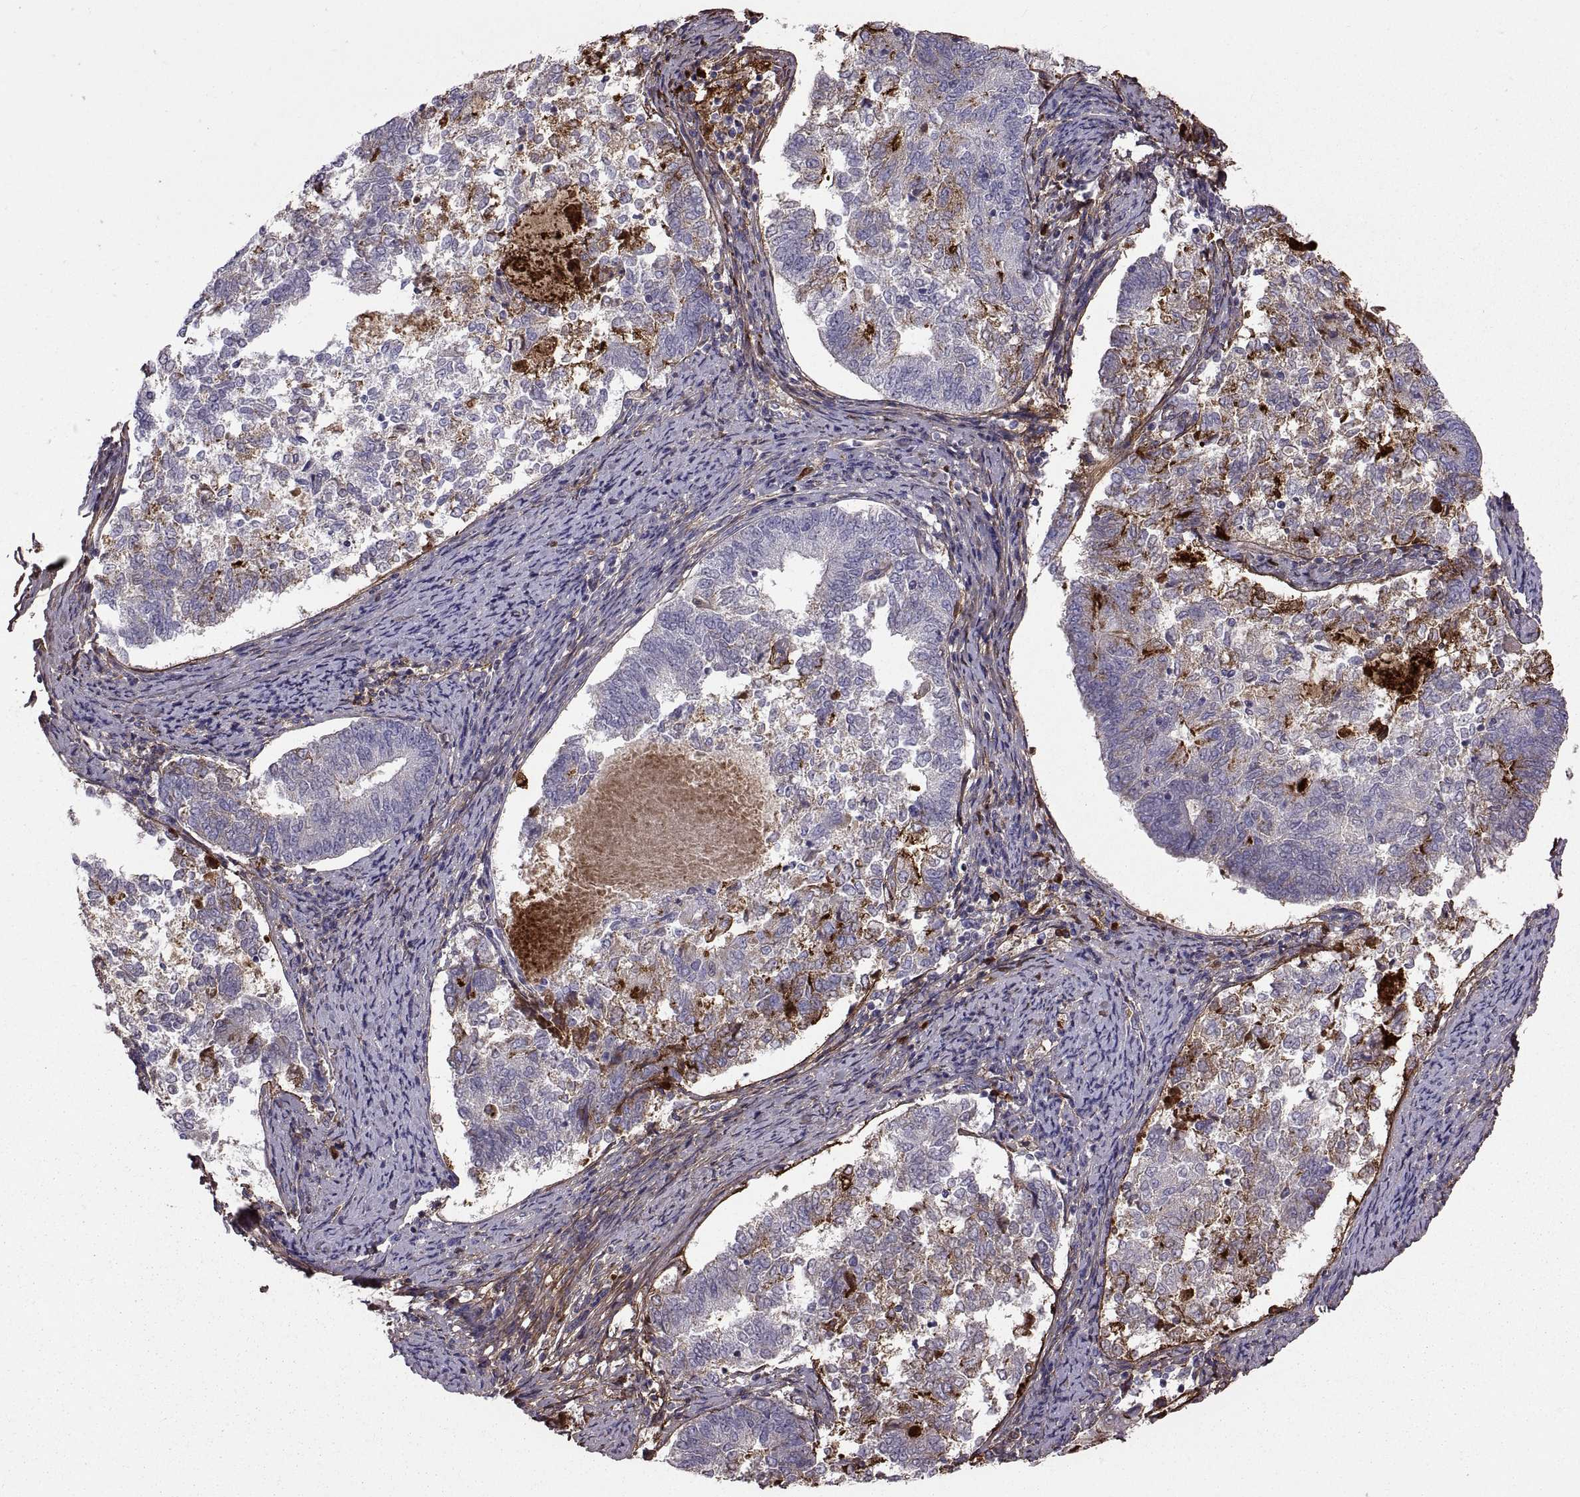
{"staining": {"intensity": "strong", "quantity": "<25%", "location": "cytoplasmic/membranous"}, "tissue": "endometrial cancer", "cell_type": "Tumor cells", "image_type": "cancer", "snomed": [{"axis": "morphology", "description": "Adenocarcinoma, NOS"}, {"axis": "topography", "description": "Endometrium"}], "caption": "IHC photomicrograph of endometrial cancer (adenocarcinoma) stained for a protein (brown), which exhibits medium levels of strong cytoplasmic/membranous expression in about <25% of tumor cells.", "gene": "EMILIN2", "patient": {"sex": "female", "age": 65}}